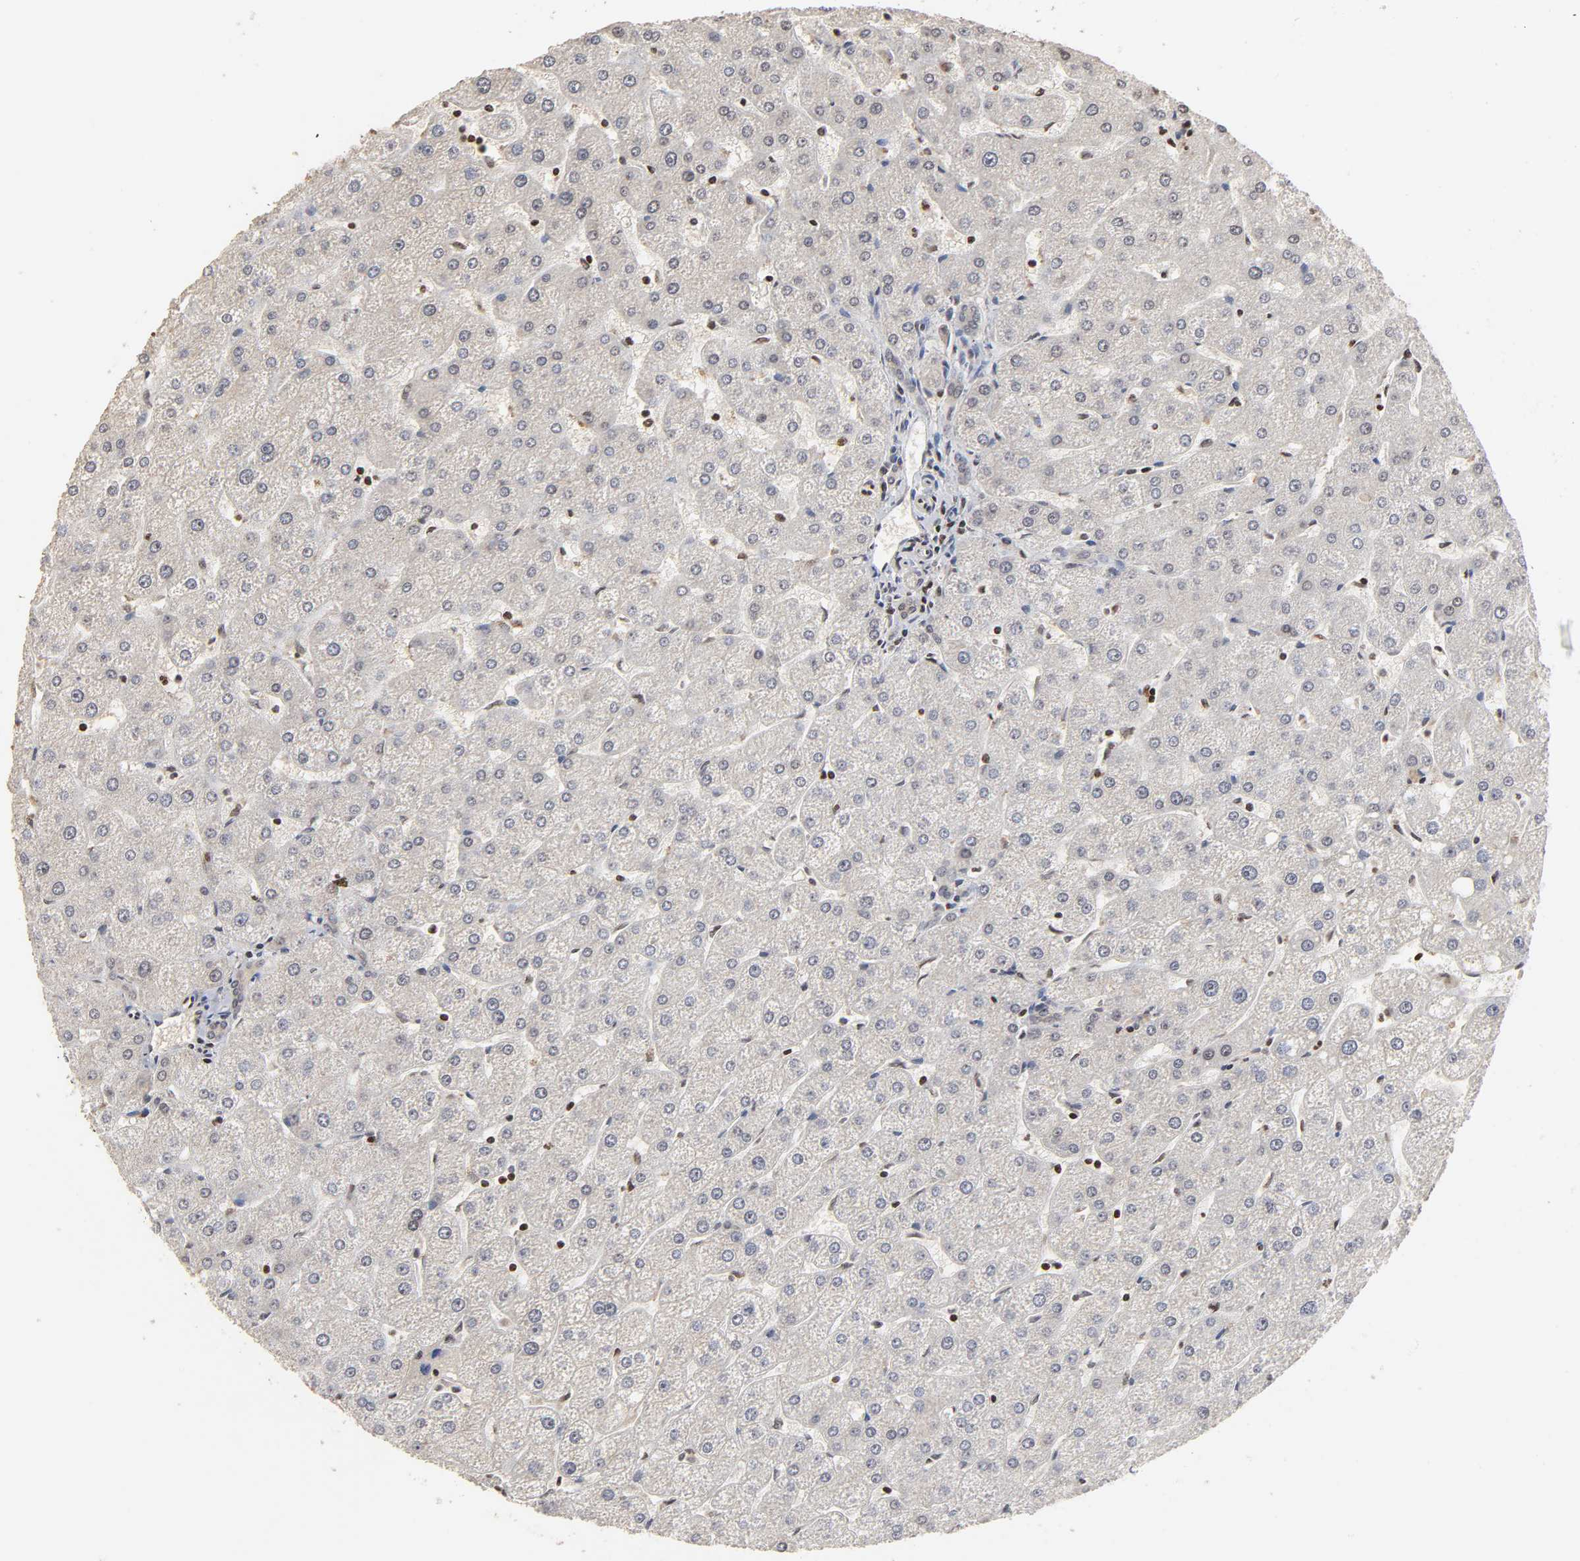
{"staining": {"intensity": "moderate", "quantity": ">75%", "location": "nuclear"}, "tissue": "liver", "cell_type": "Cholangiocytes", "image_type": "normal", "snomed": [{"axis": "morphology", "description": "Normal tissue, NOS"}, {"axis": "topography", "description": "Liver"}], "caption": "Immunohistochemical staining of unremarkable liver reveals >75% levels of moderate nuclear protein staining in approximately >75% of cholangiocytes. Using DAB (brown) and hematoxylin (blue) stains, captured at high magnification using brightfield microscopy.", "gene": "ZNF473", "patient": {"sex": "male", "age": 67}}